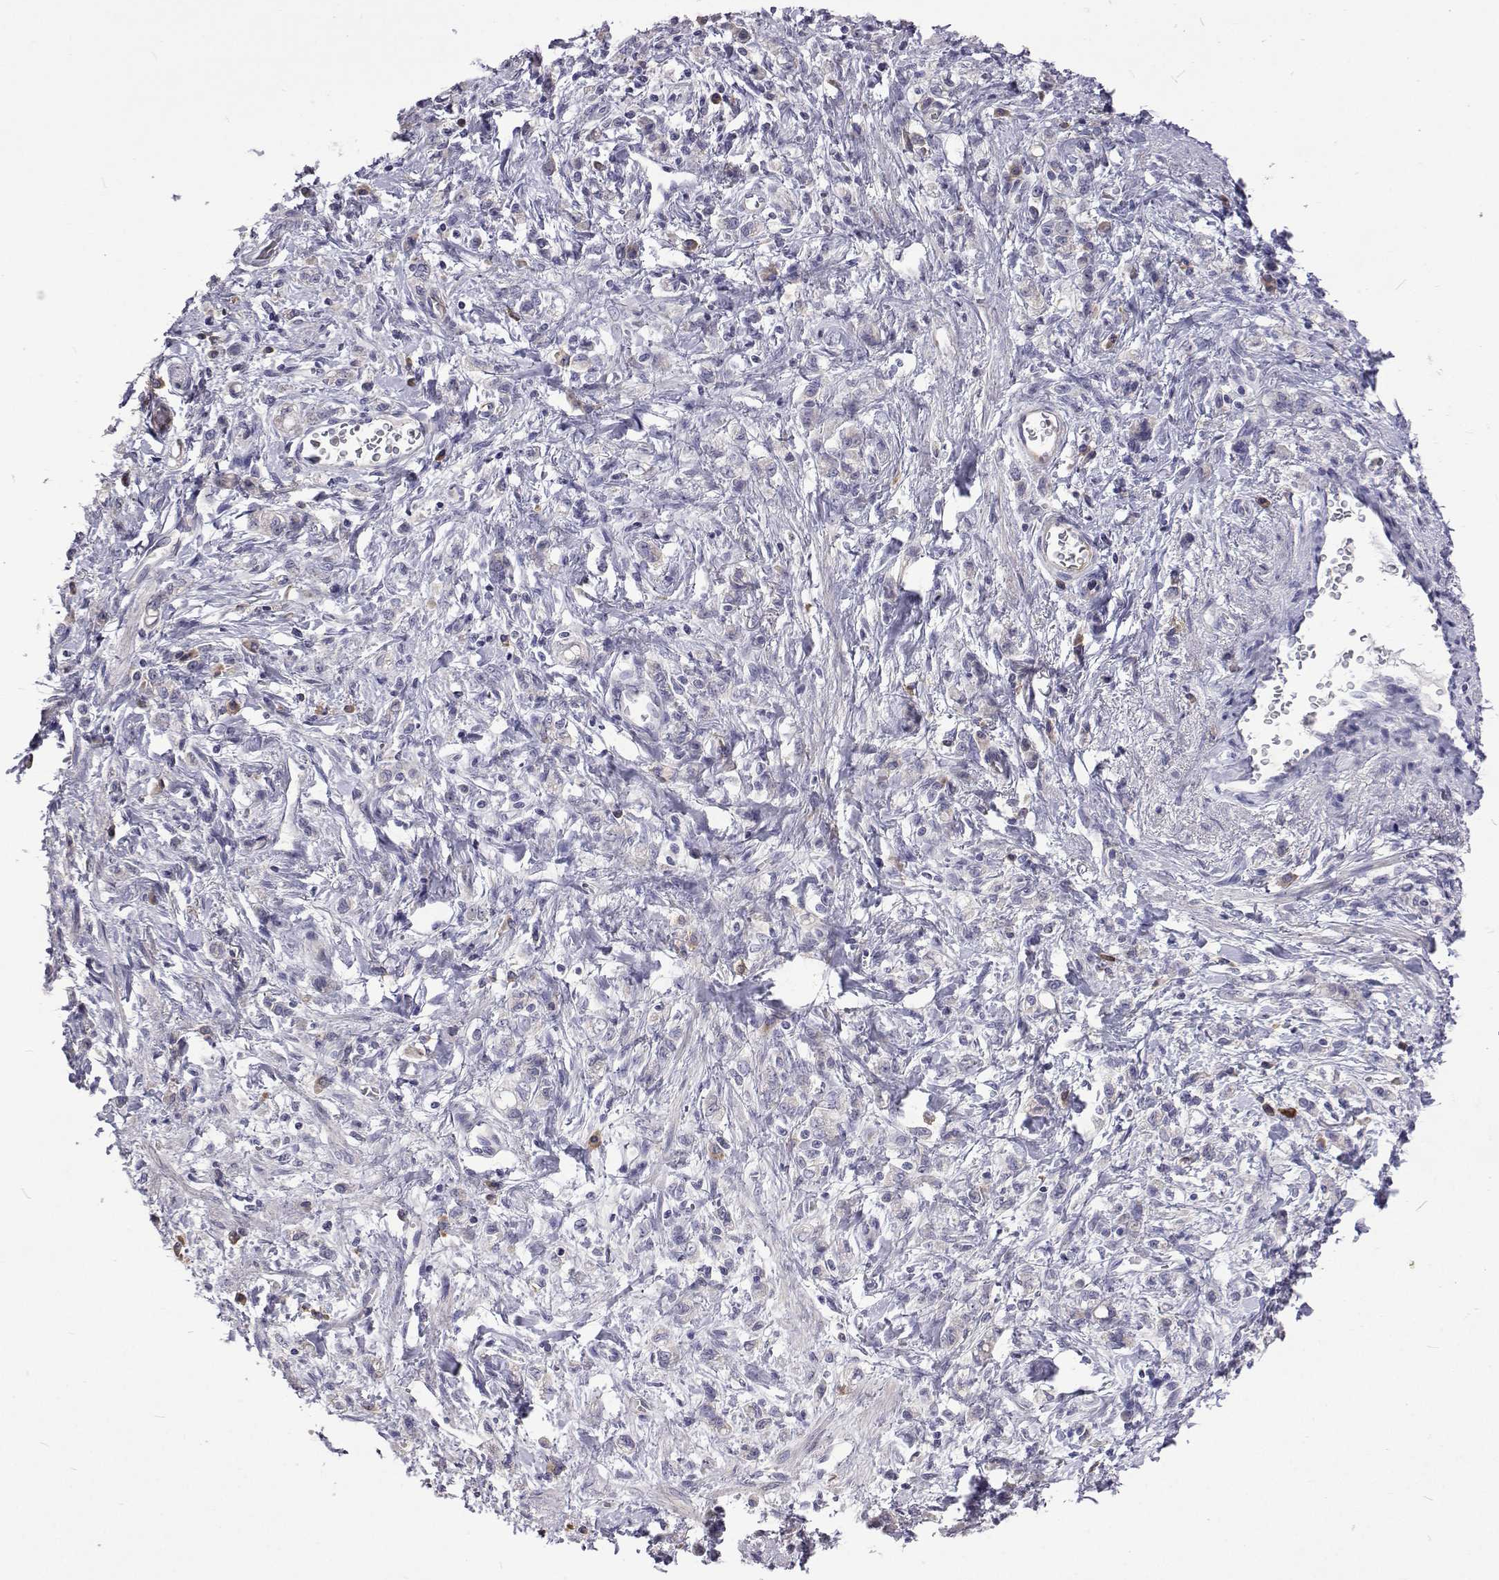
{"staining": {"intensity": "negative", "quantity": "none", "location": "none"}, "tissue": "stomach cancer", "cell_type": "Tumor cells", "image_type": "cancer", "snomed": [{"axis": "morphology", "description": "Adenocarcinoma, NOS"}, {"axis": "topography", "description": "Stomach"}], "caption": "The image shows no staining of tumor cells in stomach cancer.", "gene": "NPR3", "patient": {"sex": "male", "age": 77}}